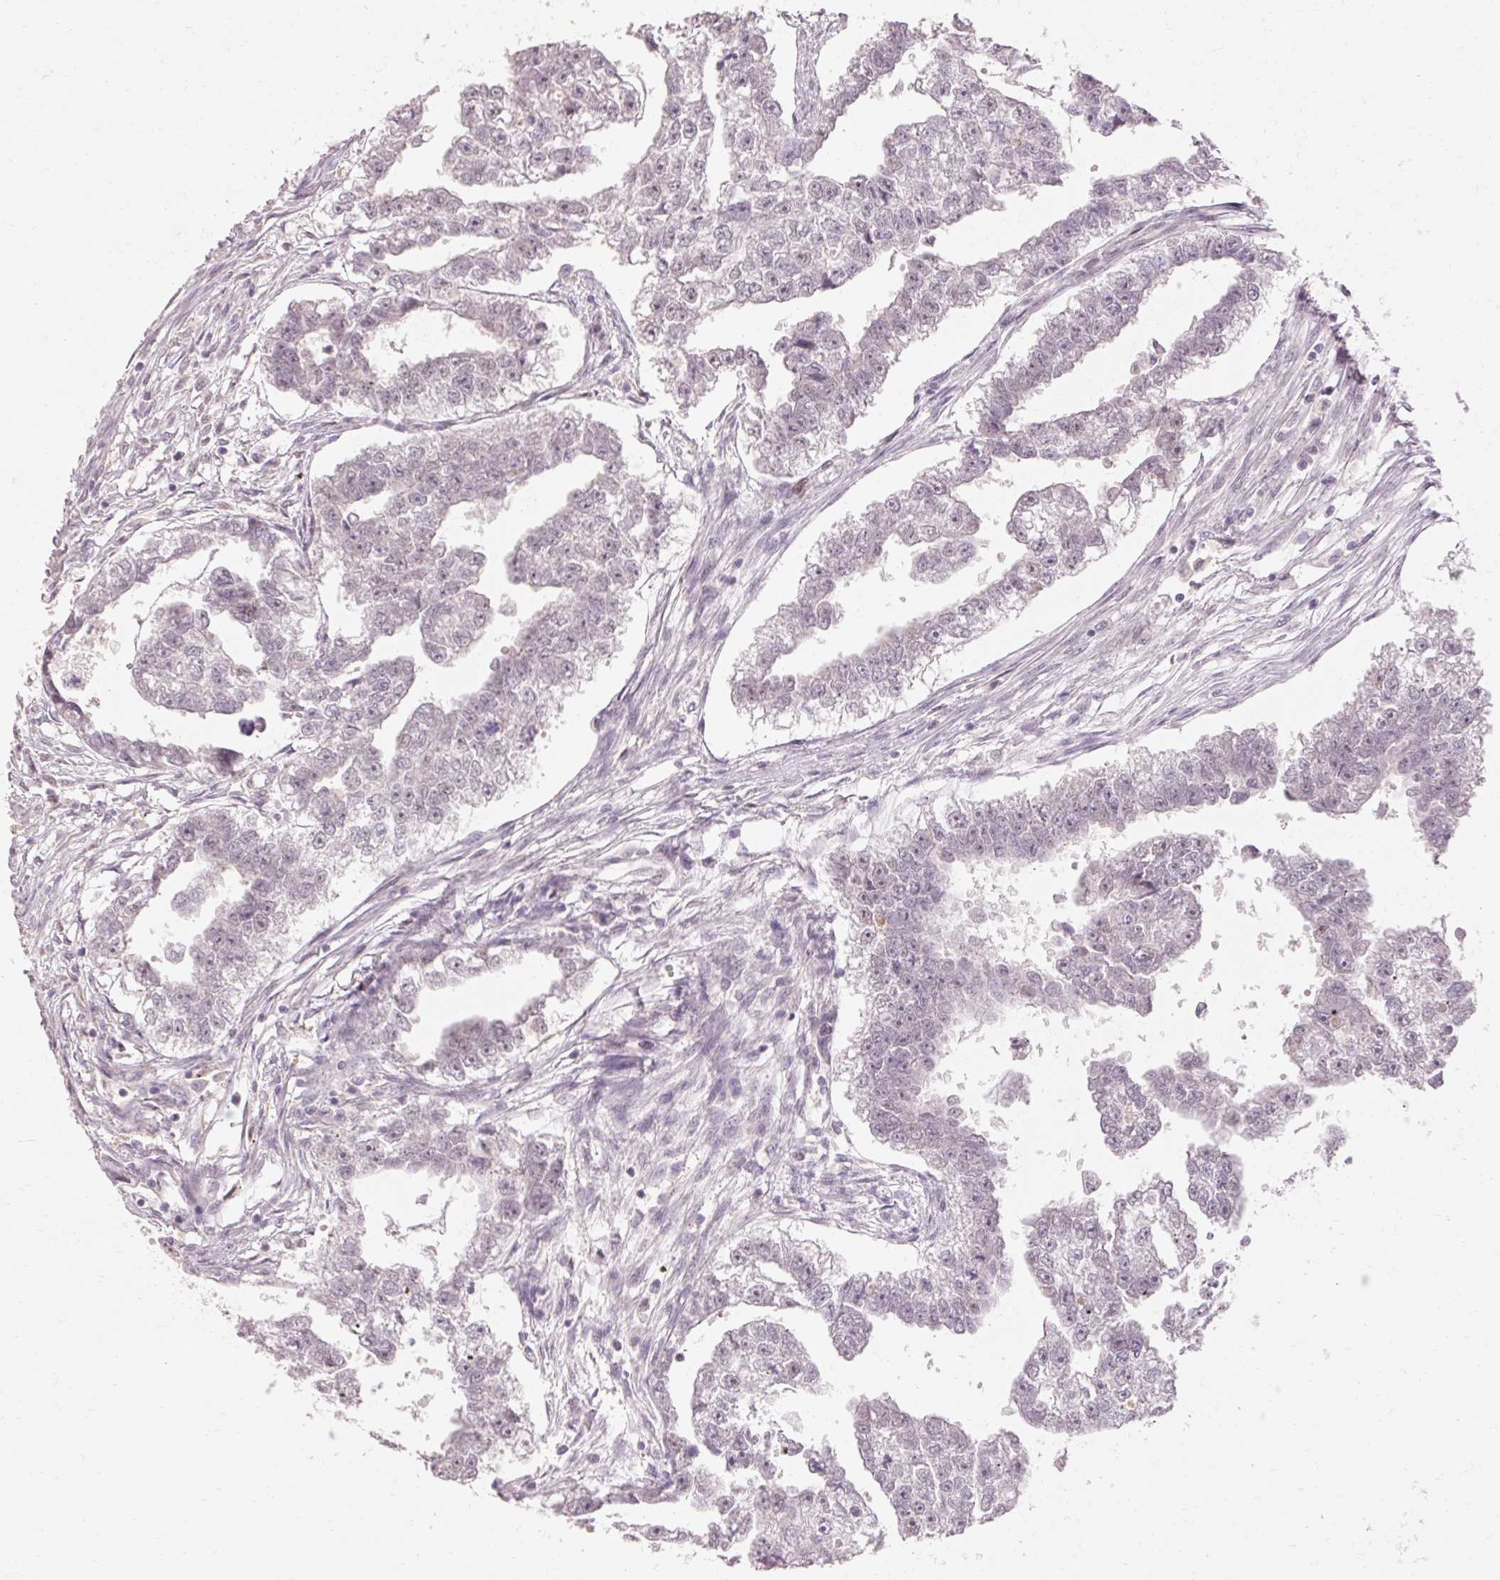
{"staining": {"intensity": "negative", "quantity": "none", "location": "none"}, "tissue": "testis cancer", "cell_type": "Tumor cells", "image_type": "cancer", "snomed": [{"axis": "morphology", "description": "Carcinoma, Embryonal, NOS"}, {"axis": "morphology", "description": "Teratoma, malignant, NOS"}, {"axis": "topography", "description": "Testis"}], "caption": "Tumor cells are negative for brown protein staining in testis cancer.", "gene": "SKP2", "patient": {"sex": "male", "age": 44}}